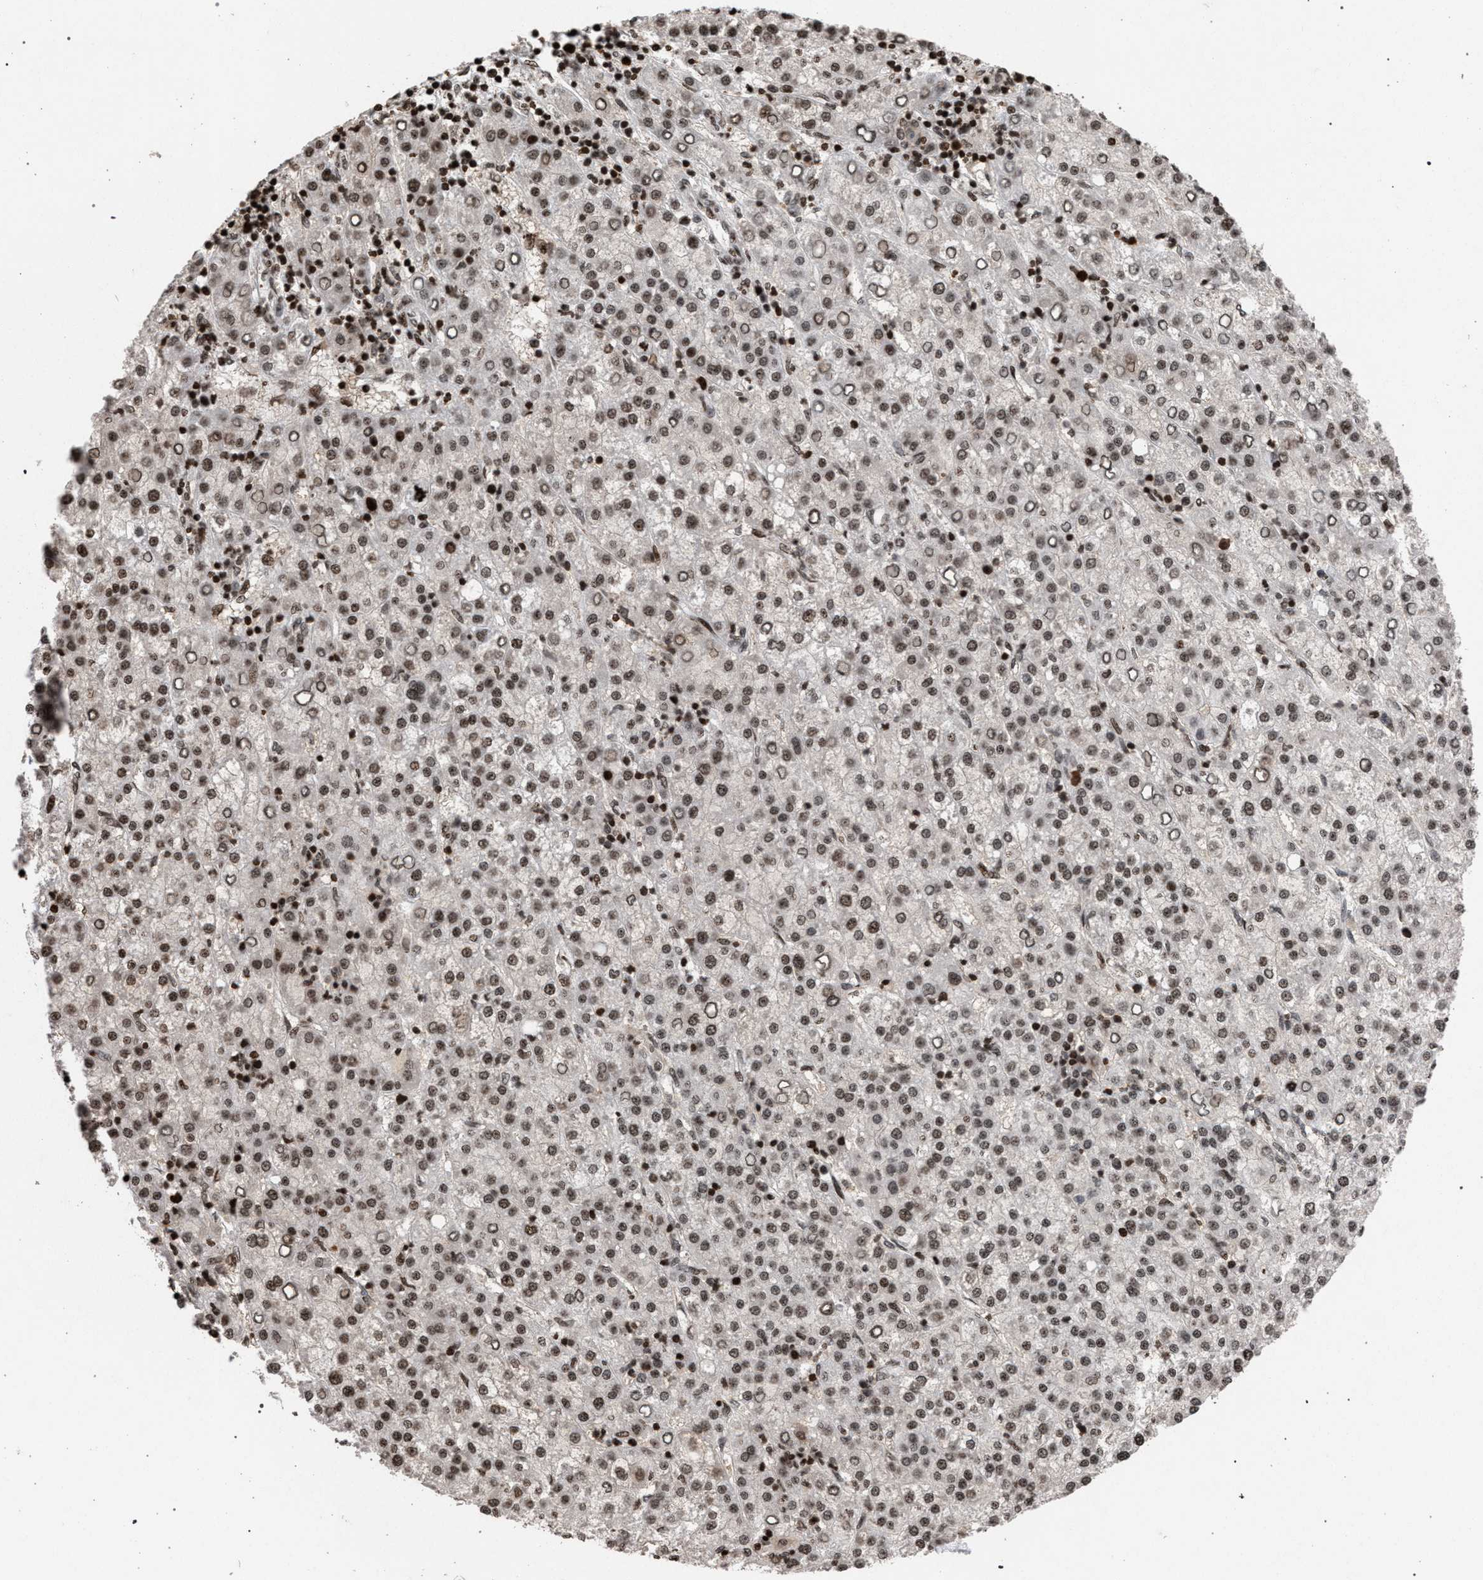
{"staining": {"intensity": "moderate", "quantity": ">75%", "location": "nuclear"}, "tissue": "liver cancer", "cell_type": "Tumor cells", "image_type": "cancer", "snomed": [{"axis": "morphology", "description": "Carcinoma, Hepatocellular, NOS"}, {"axis": "topography", "description": "Liver"}], "caption": "About >75% of tumor cells in liver hepatocellular carcinoma exhibit moderate nuclear protein positivity as visualized by brown immunohistochemical staining.", "gene": "FOXD3", "patient": {"sex": "female", "age": 58}}